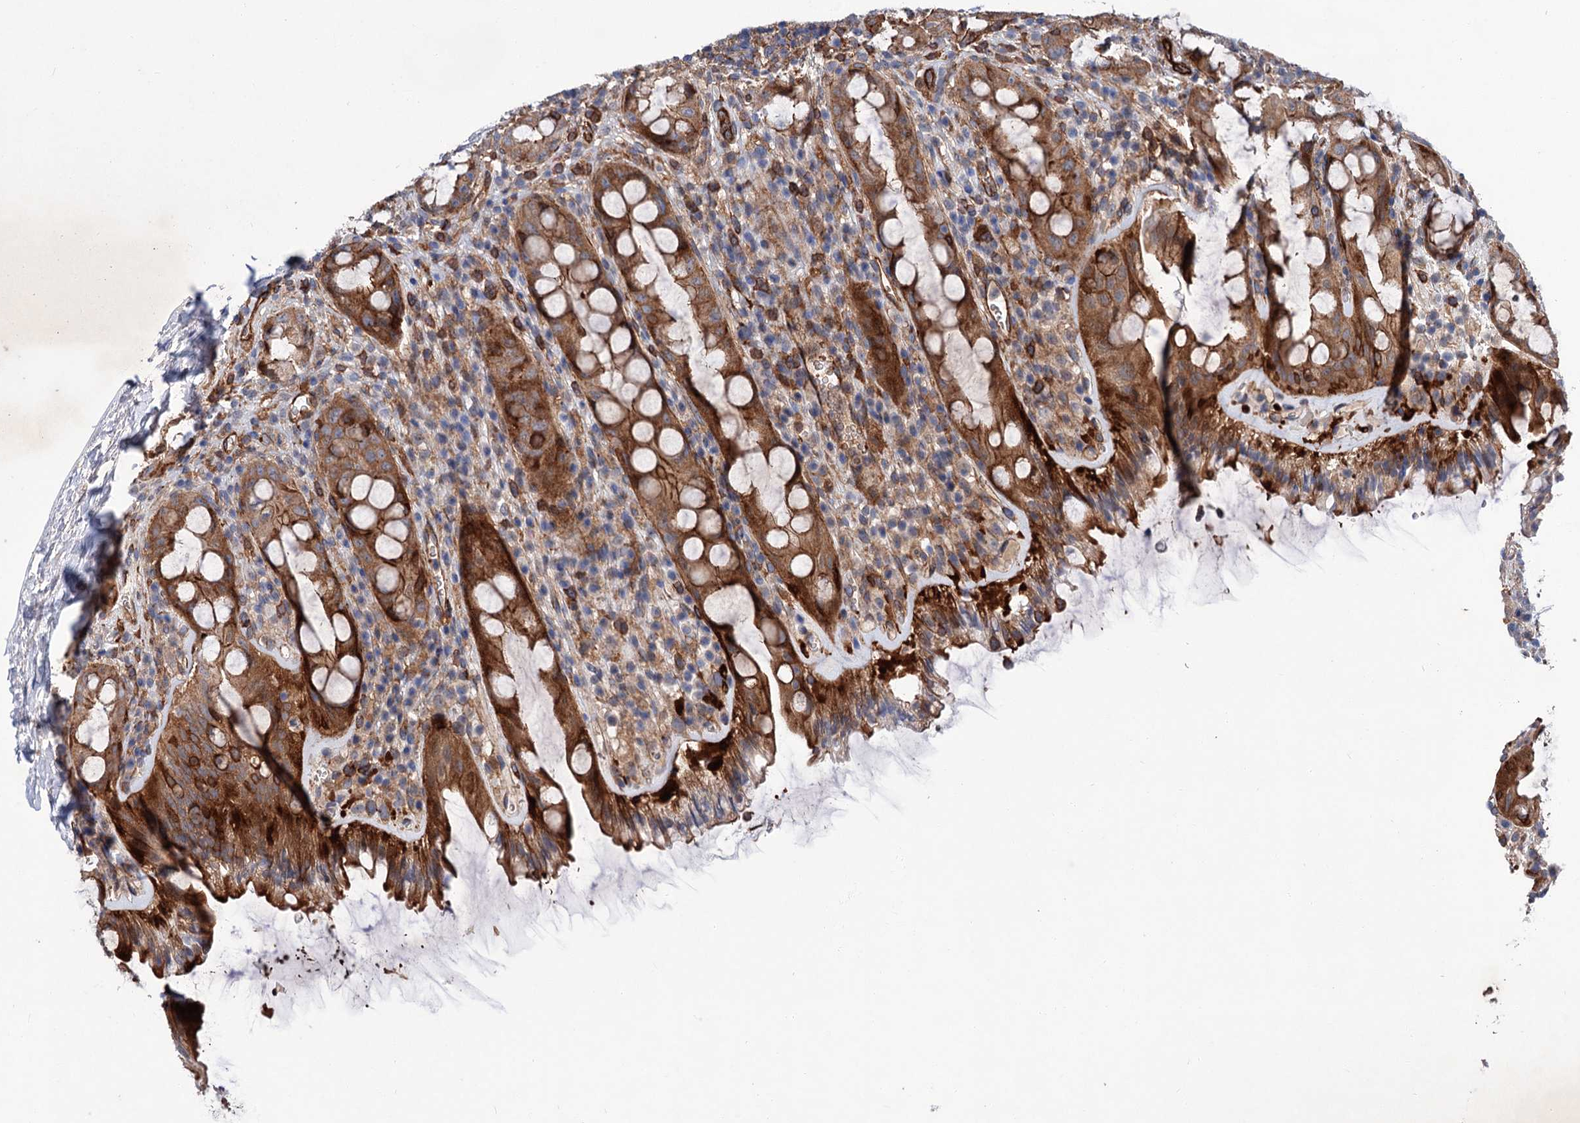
{"staining": {"intensity": "strong", "quantity": ">75%", "location": "cytoplasmic/membranous"}, "tissue": "rectum", "cell_type": "Glandular cells", "image_type": "normal", "snomed": [{"axis": "morphology", "description": "Normal tissue, NOS"}, {"axis": "topography", "description": "Rectum"}], "caption": "Immunohistochemical staining of normal rectum reveals high levels of strong cytoplasmic/membranous staining in about >75% of glandular cells.", "gene": "TMTC3", "patient": {"sex": "female", "age": 57}}